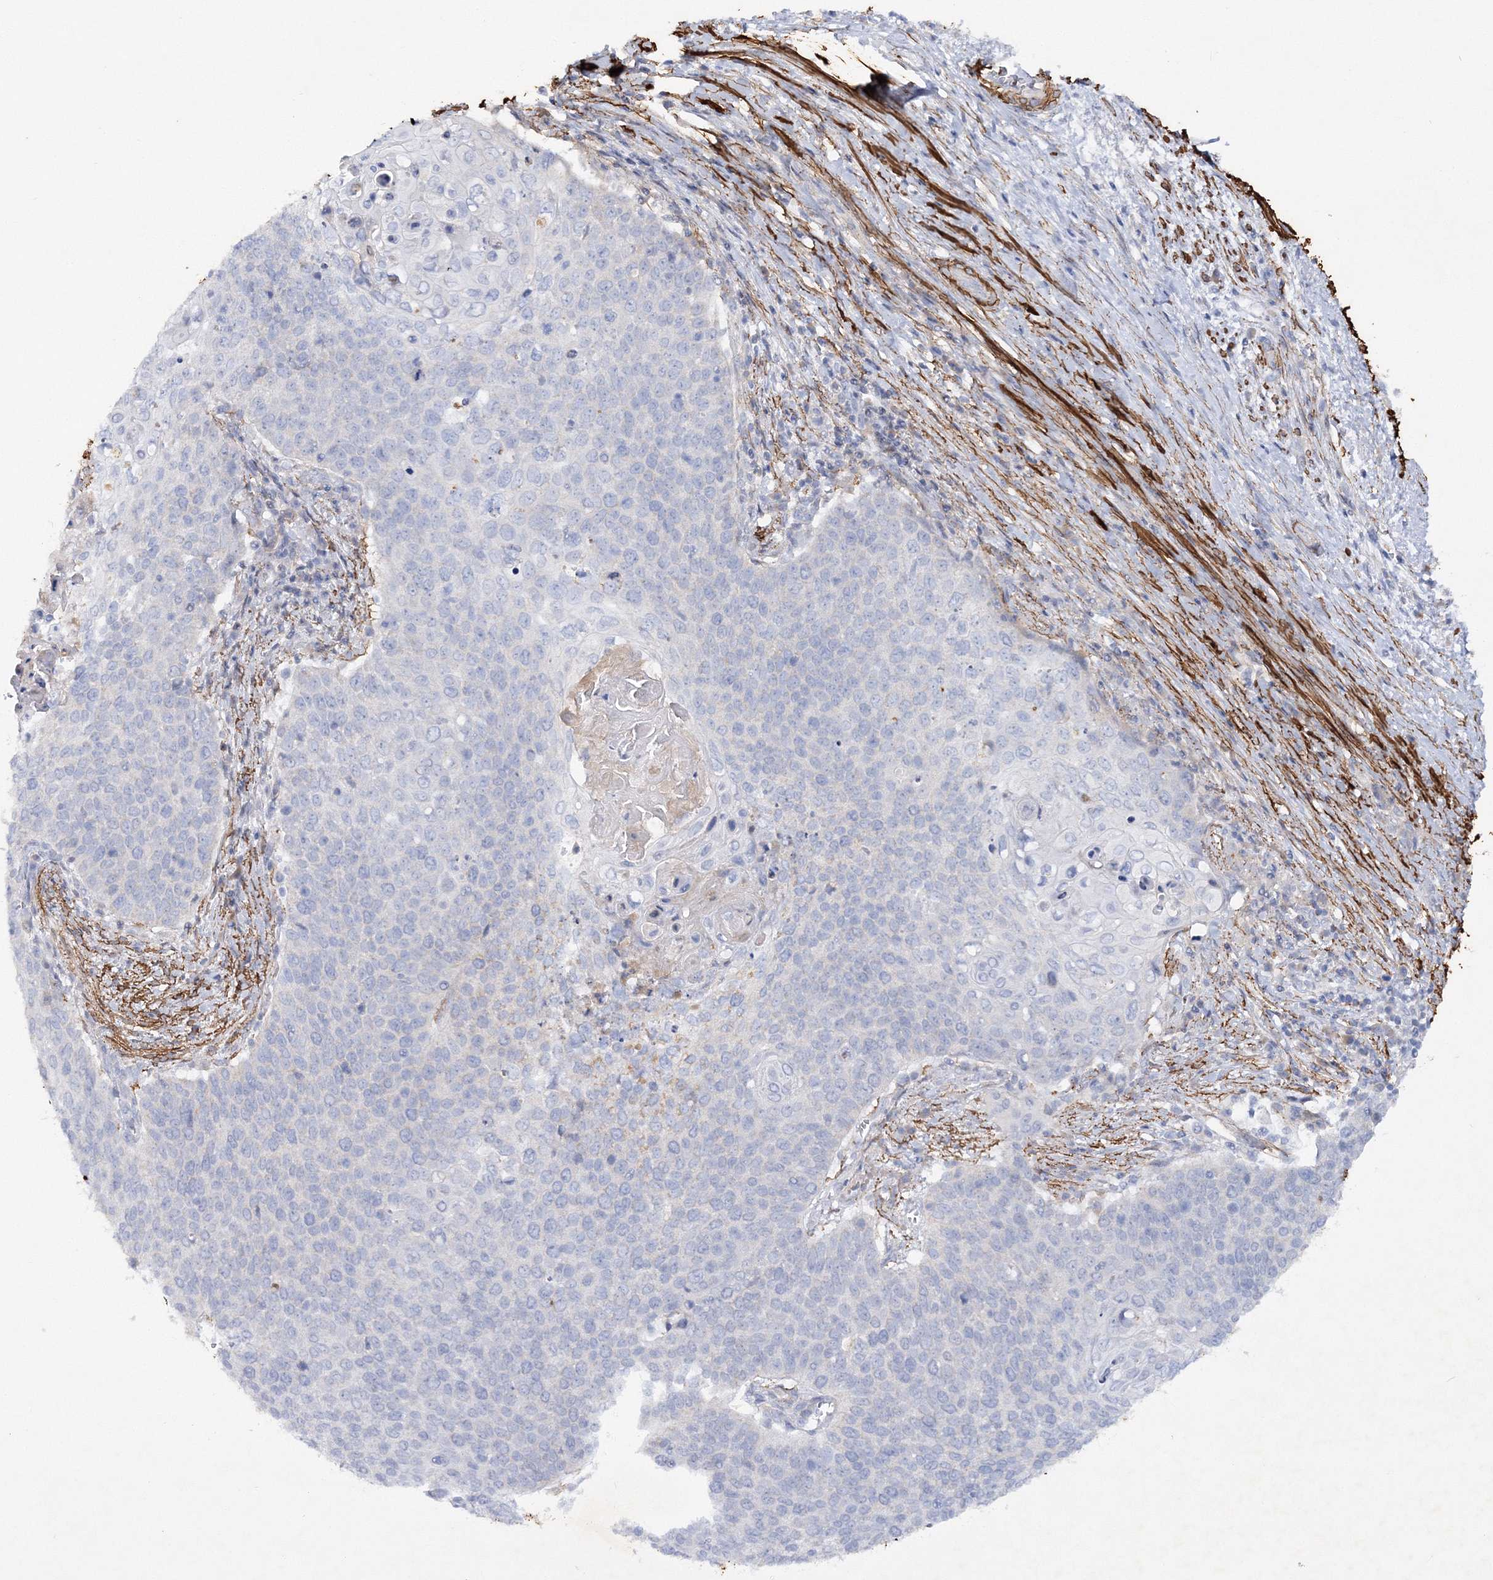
{"staining": {"intensity": "negative", "quantity": "none", "location": "none"}, "tissue": "cervical cancer", "cell_type": "Tumor cells", "image_type": "cancer", "snomed": [{"axis": "morphology", "description": "Squamous cell carcinoma, NOS"}, {"axis": "topography", "description": "Cervix"}], "caption": "Cervical cancer was stained to show a protein in brown. There is no significant positivity in tumor cells.", "gene": "RTN2", "patient": {"sex": "female", "age": 39}}